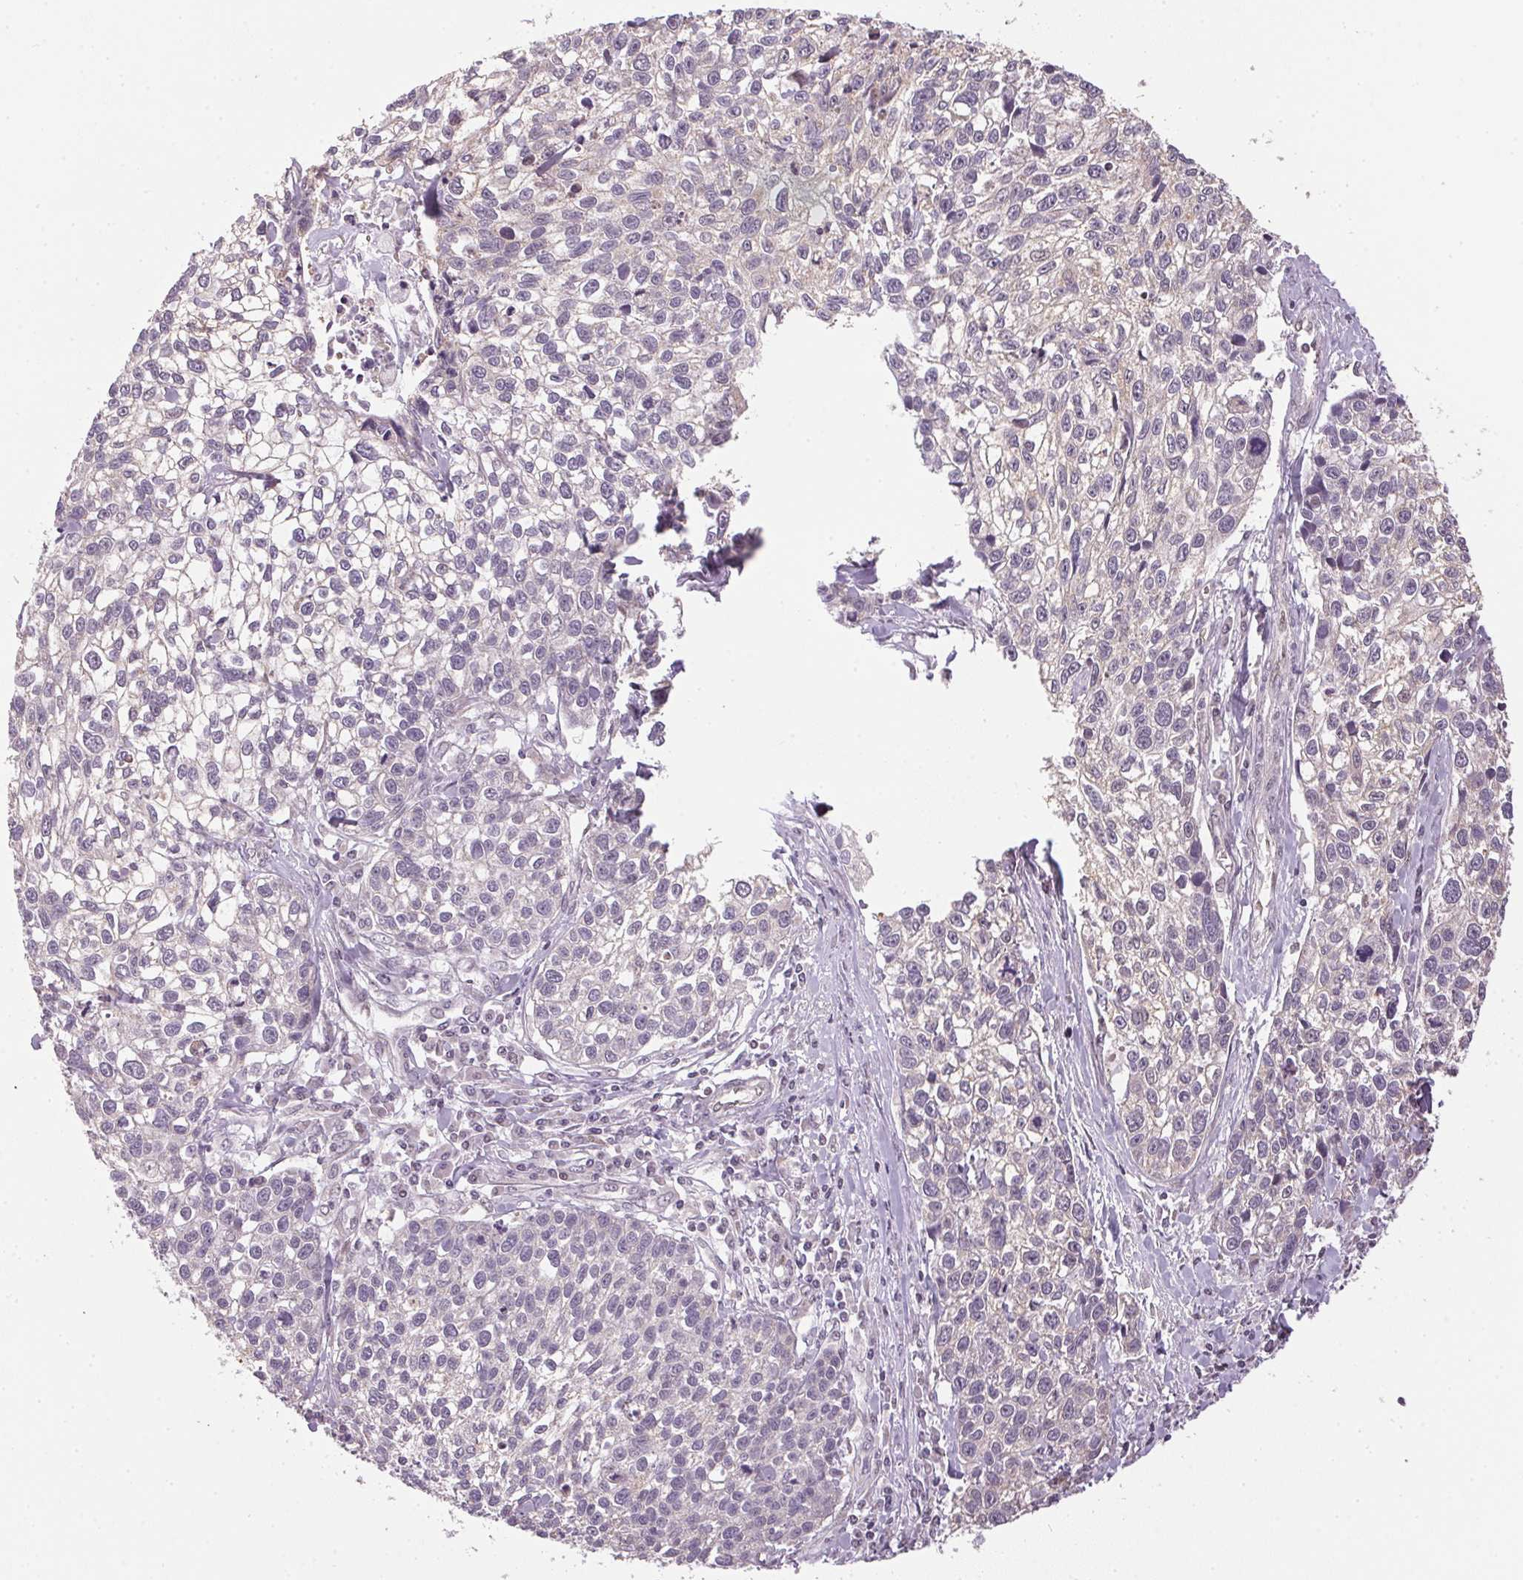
{"staining": {"intensity": "negative", "quantity": "none", "location": "none"}, "tissue": "lung cancer", "cell_type": "Tumor cells", "image_type": "cancer", "snomed": [{"axis": "morphology", "description": "Squamous cell carcinoma, NOS"}, {"axis": "topography", "description": "Lung"}], "caption": "Lung cancer (squamous cell carcinoma) stained for a protein using immunohistochemistry (IHC) reveals no staining tumor cells.", "gene": "SC5D", "patient": {"sex": "male", "age": 74}}